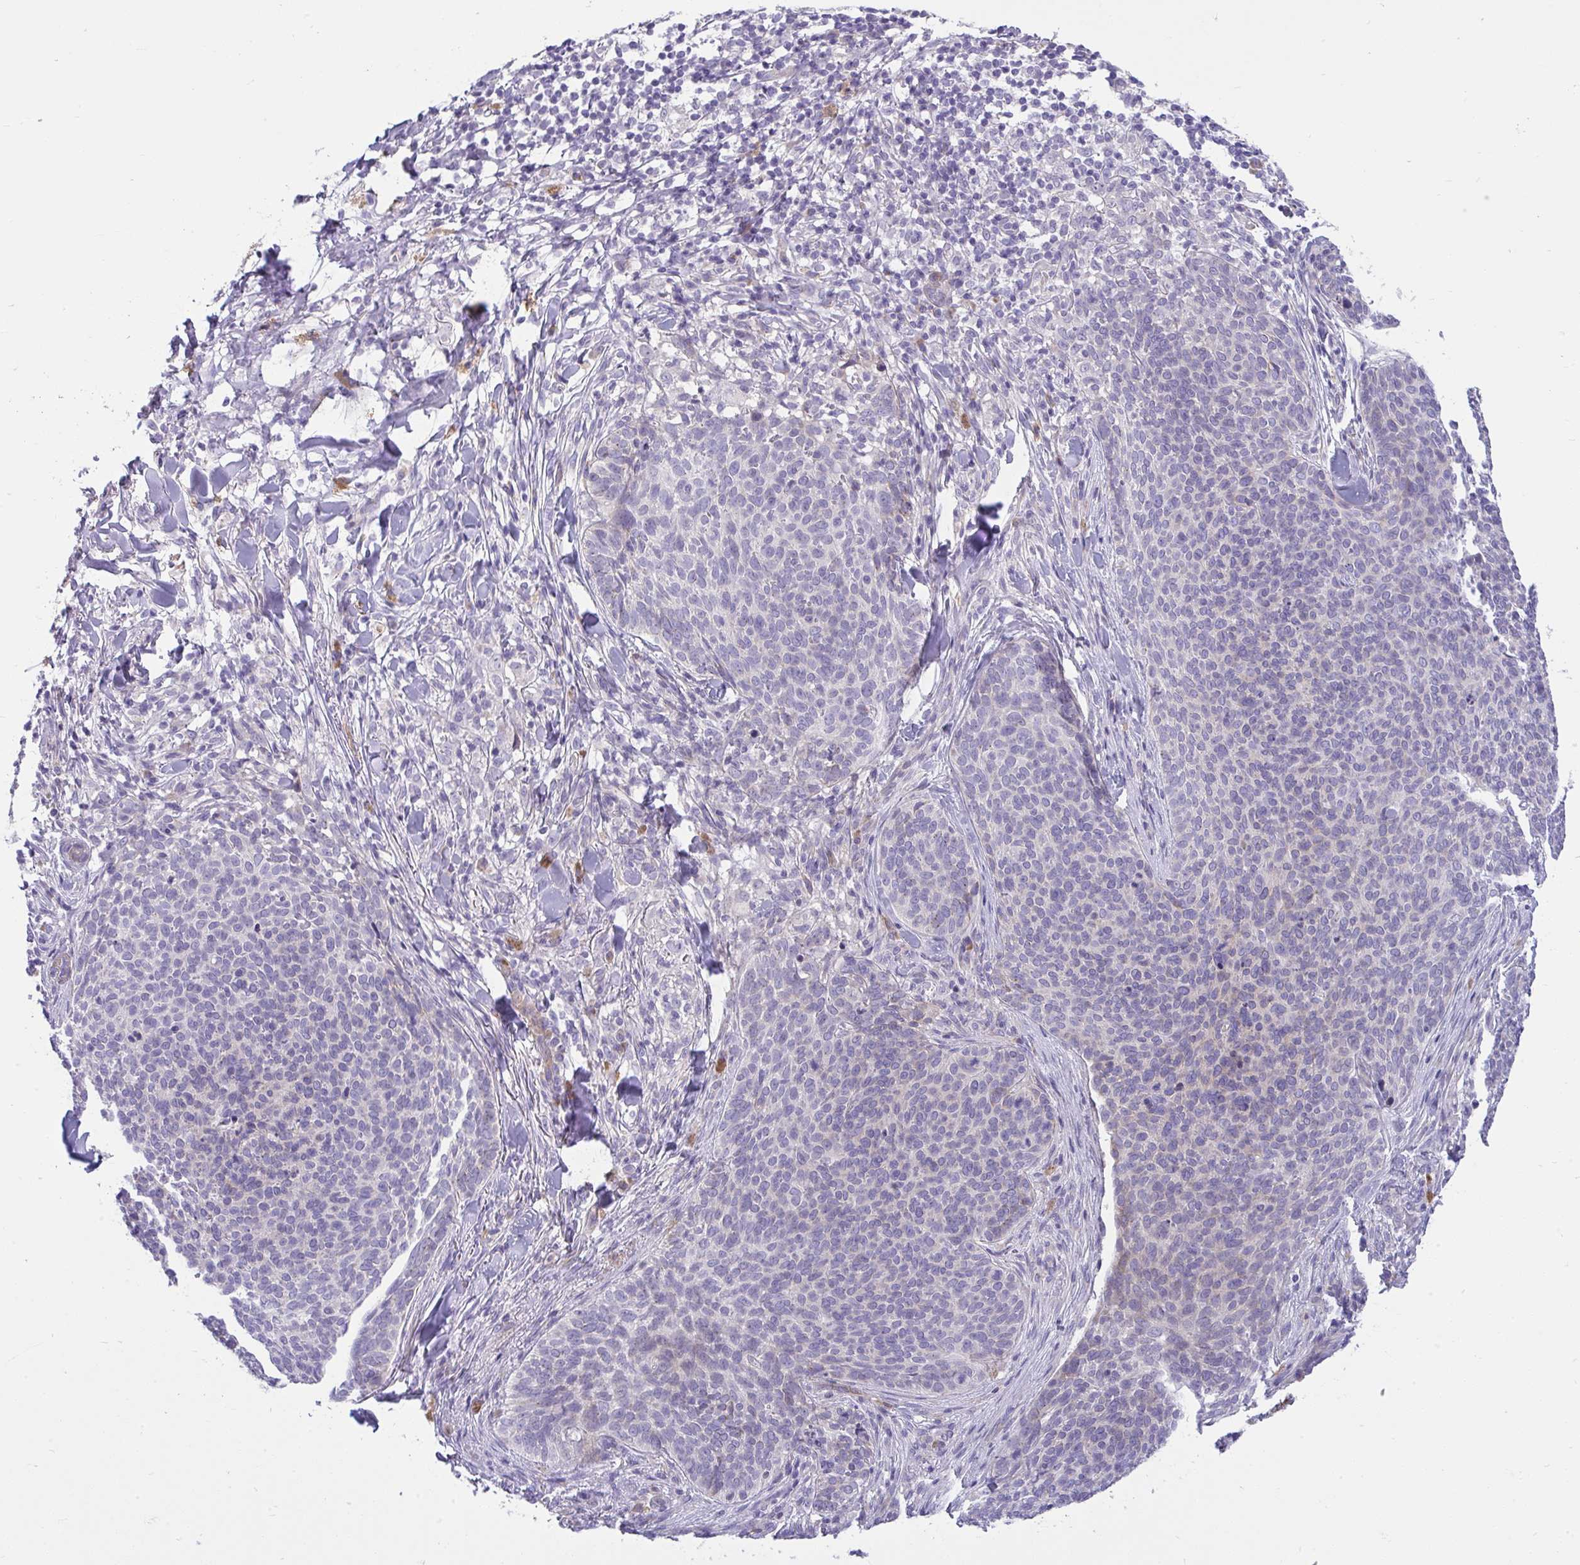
{"staining": {"intensity": "negative", "quantity": "none", "location": "none"}, "tissue": "skin cancer", "cell_type": "Tumor cells", "image_type": "cancer", "snomed": [{"axis": "morphology", "description": "Basal cell carcinoma"}, {"axis": "topography", "description": "Skin"}, {"axis": "topography", "description": "Skin of face"}], "caption": "A high-resolution micrograph shows immunohistochemistry (IHC) staining of skin cancer, which displays no significant positivity in tumor cells.", "gene": "PIGZ", "patient": {"sex": "male", "age": 56}}